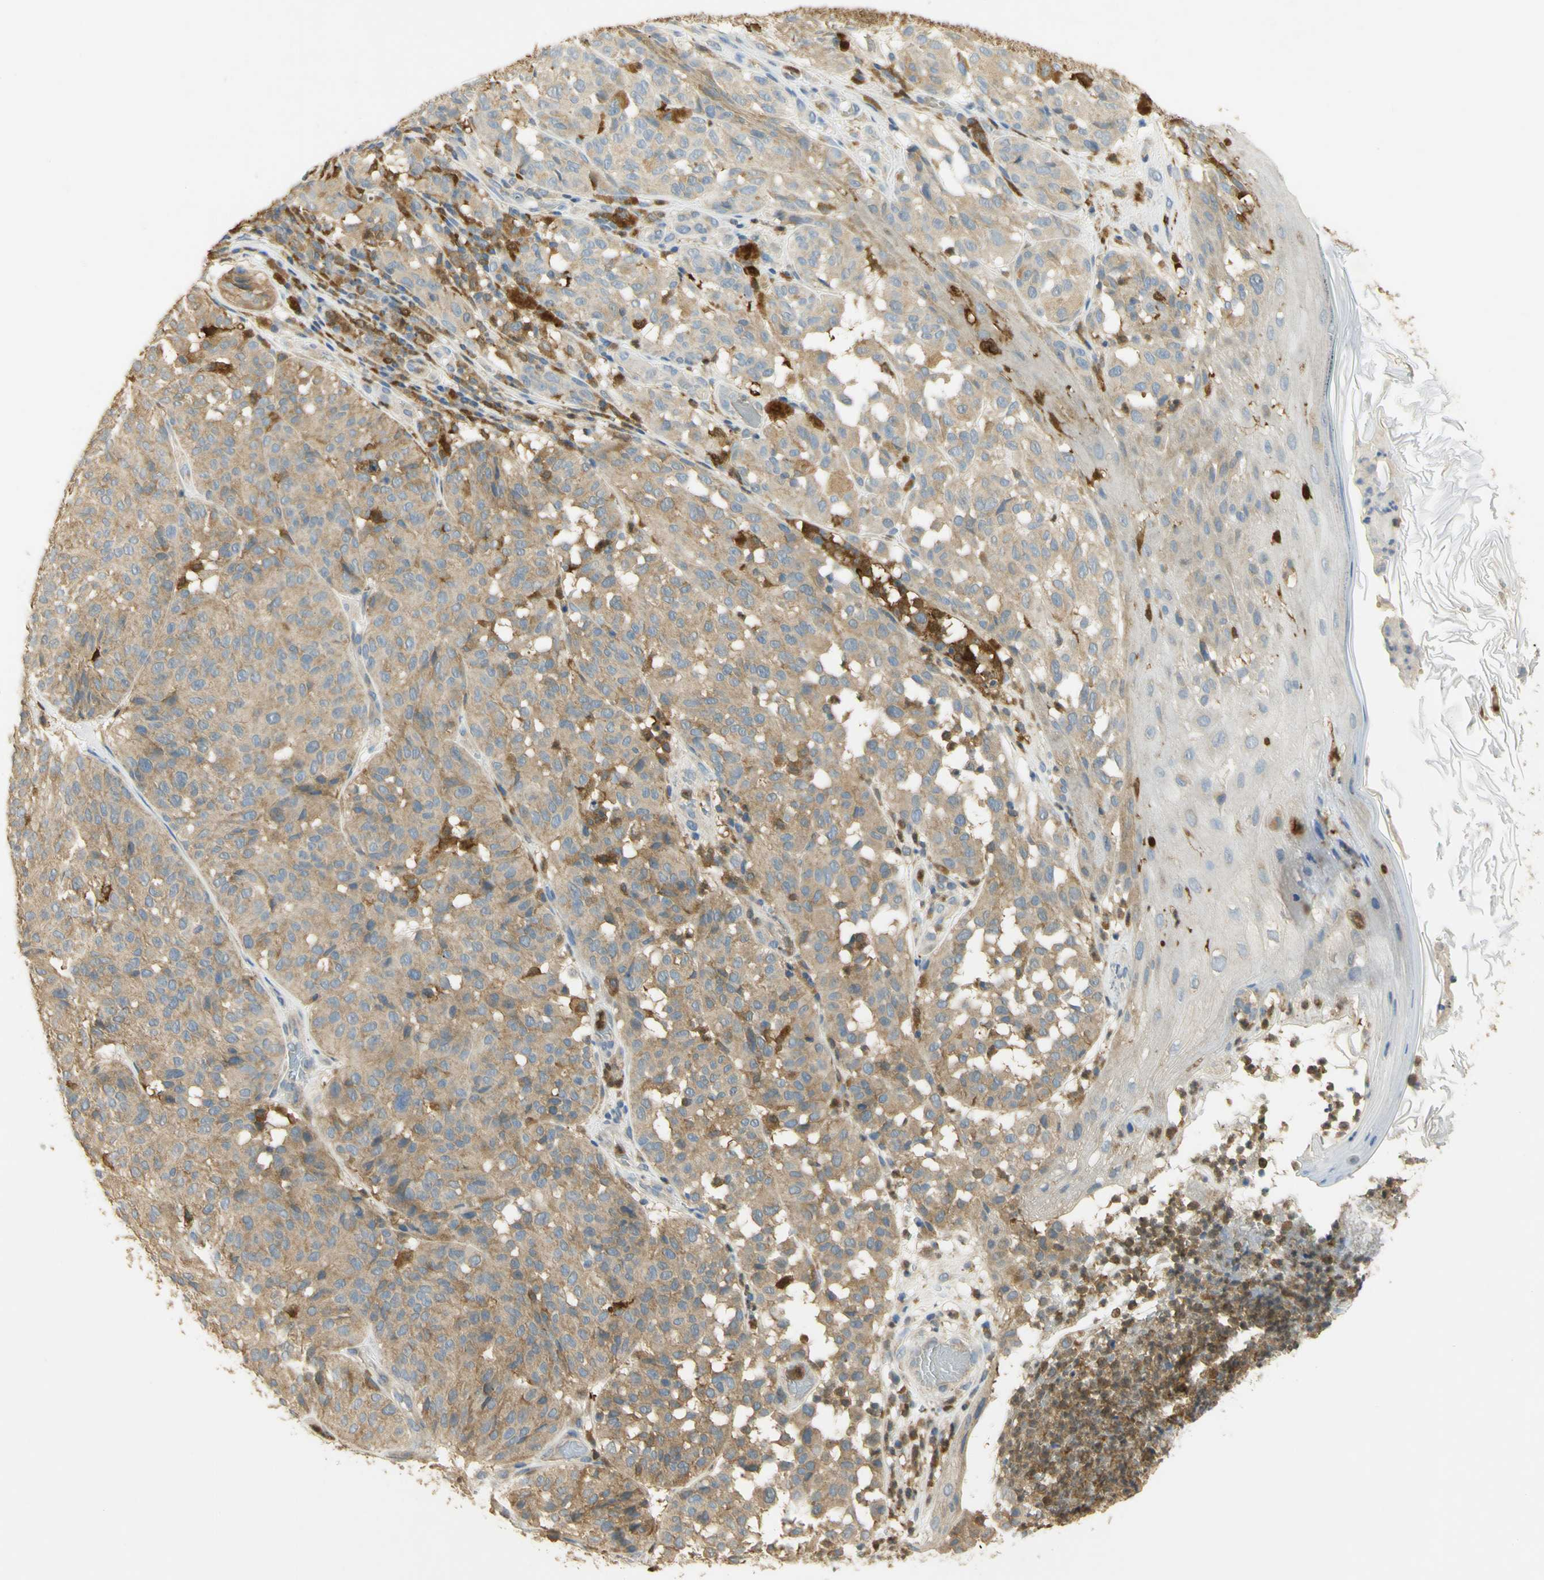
{"staining": {"intensity": "moderate", "quantity": ">75%", "location": "cytoplasmic/membranous"}, "tissue": "melanoma", "cell_type": "Tumor cells", "image_type": "cancer", "snomed": [{"axis": "morphology", "description": "Malignant melanoma, NOS"}, {"axis": "topography", "description": "Skin"}], "caption": "About >75% of tumor cells in melanoma reveal moderate cytoplasmic/membranous protein staining as visualized by brown immunohistochemical staining.", "gene": "PAK1", "patient": {"sex": "female", "age": 46}}